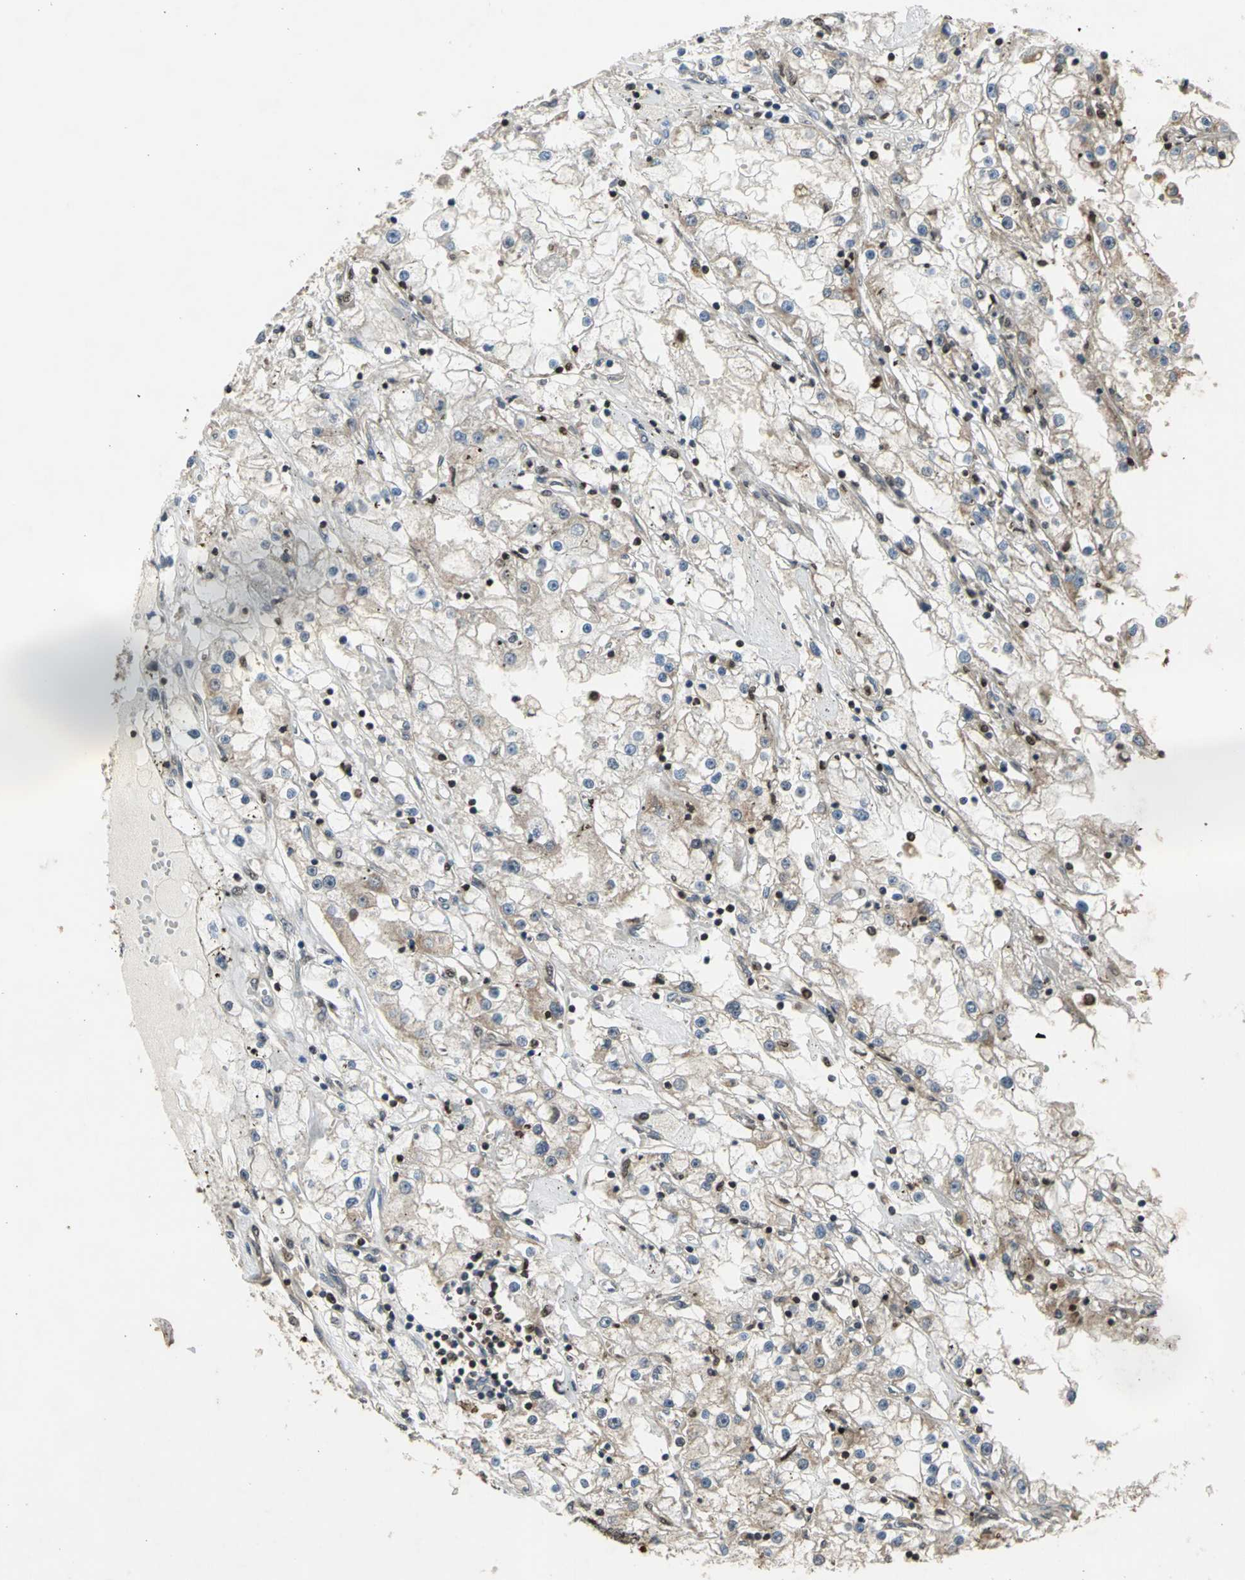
{"staining": {"intensity": "moderate", "quantity": "25%-75%", "location": "cytoplasmic/membranous,nuclear"}, "tissue": "renal cancer", "cell_type": "Tumor cells", "image_type": "cancer", "snomed": [{"axis": "morphology", "description": "Adenocarcinoma, NOS"}, {"axis": "topography", "description": "Kidney"}], "caption": "Brown immunohistochemical staining in human renal cancer exhibits moderate cytoplasmic/membranous and nuclear staining in approximately 25%-75% of tumor cells.", "gene": "AHR", "patient": {"sex": "male", "age": 56}}